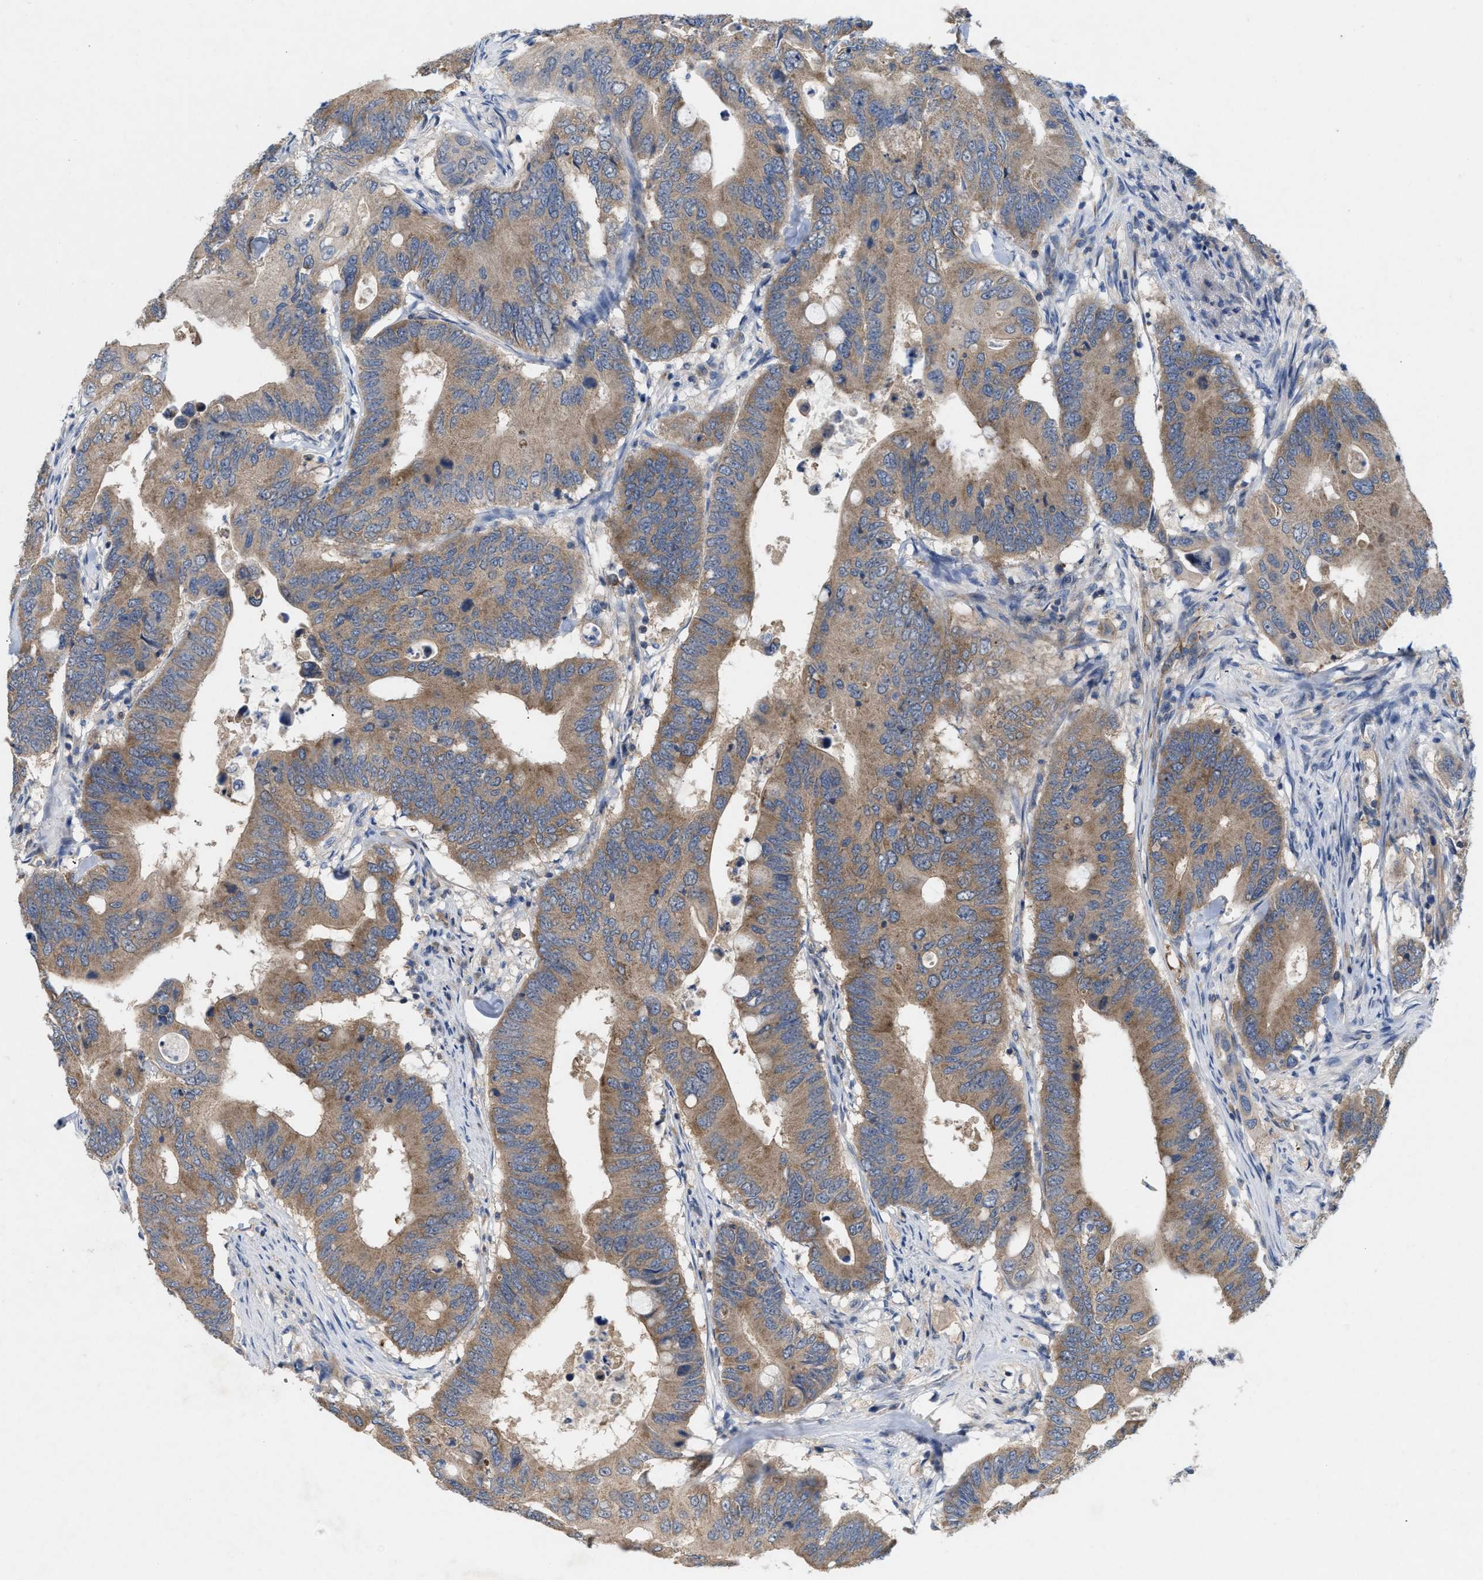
{"staining": {"intensity": "moderate", "quantity": ">75%", "location": "cytoplasmic/membranous"}, "tissue": "colorectal cancer", "cell_type": "Tumor cells", "image_type": "cancer", "snomed": [{"axis": "morphology", "description": "Adenocarcinoma, NOS"}, {"axis": "topography", "description": "Colon"}], "caption": "Protein expression analysis of adenocarcinoma (colorectal) reveals moderate cytoplasmic/membranous positivity in about >75% of tumor cells. The protein of interest is stained brown, and the nuclei are stained in blue (DAB IHC with brightfield microscopy, high magnification).", "gene": "UBAP2", "patient": {"sex": "male", "age": 71}}